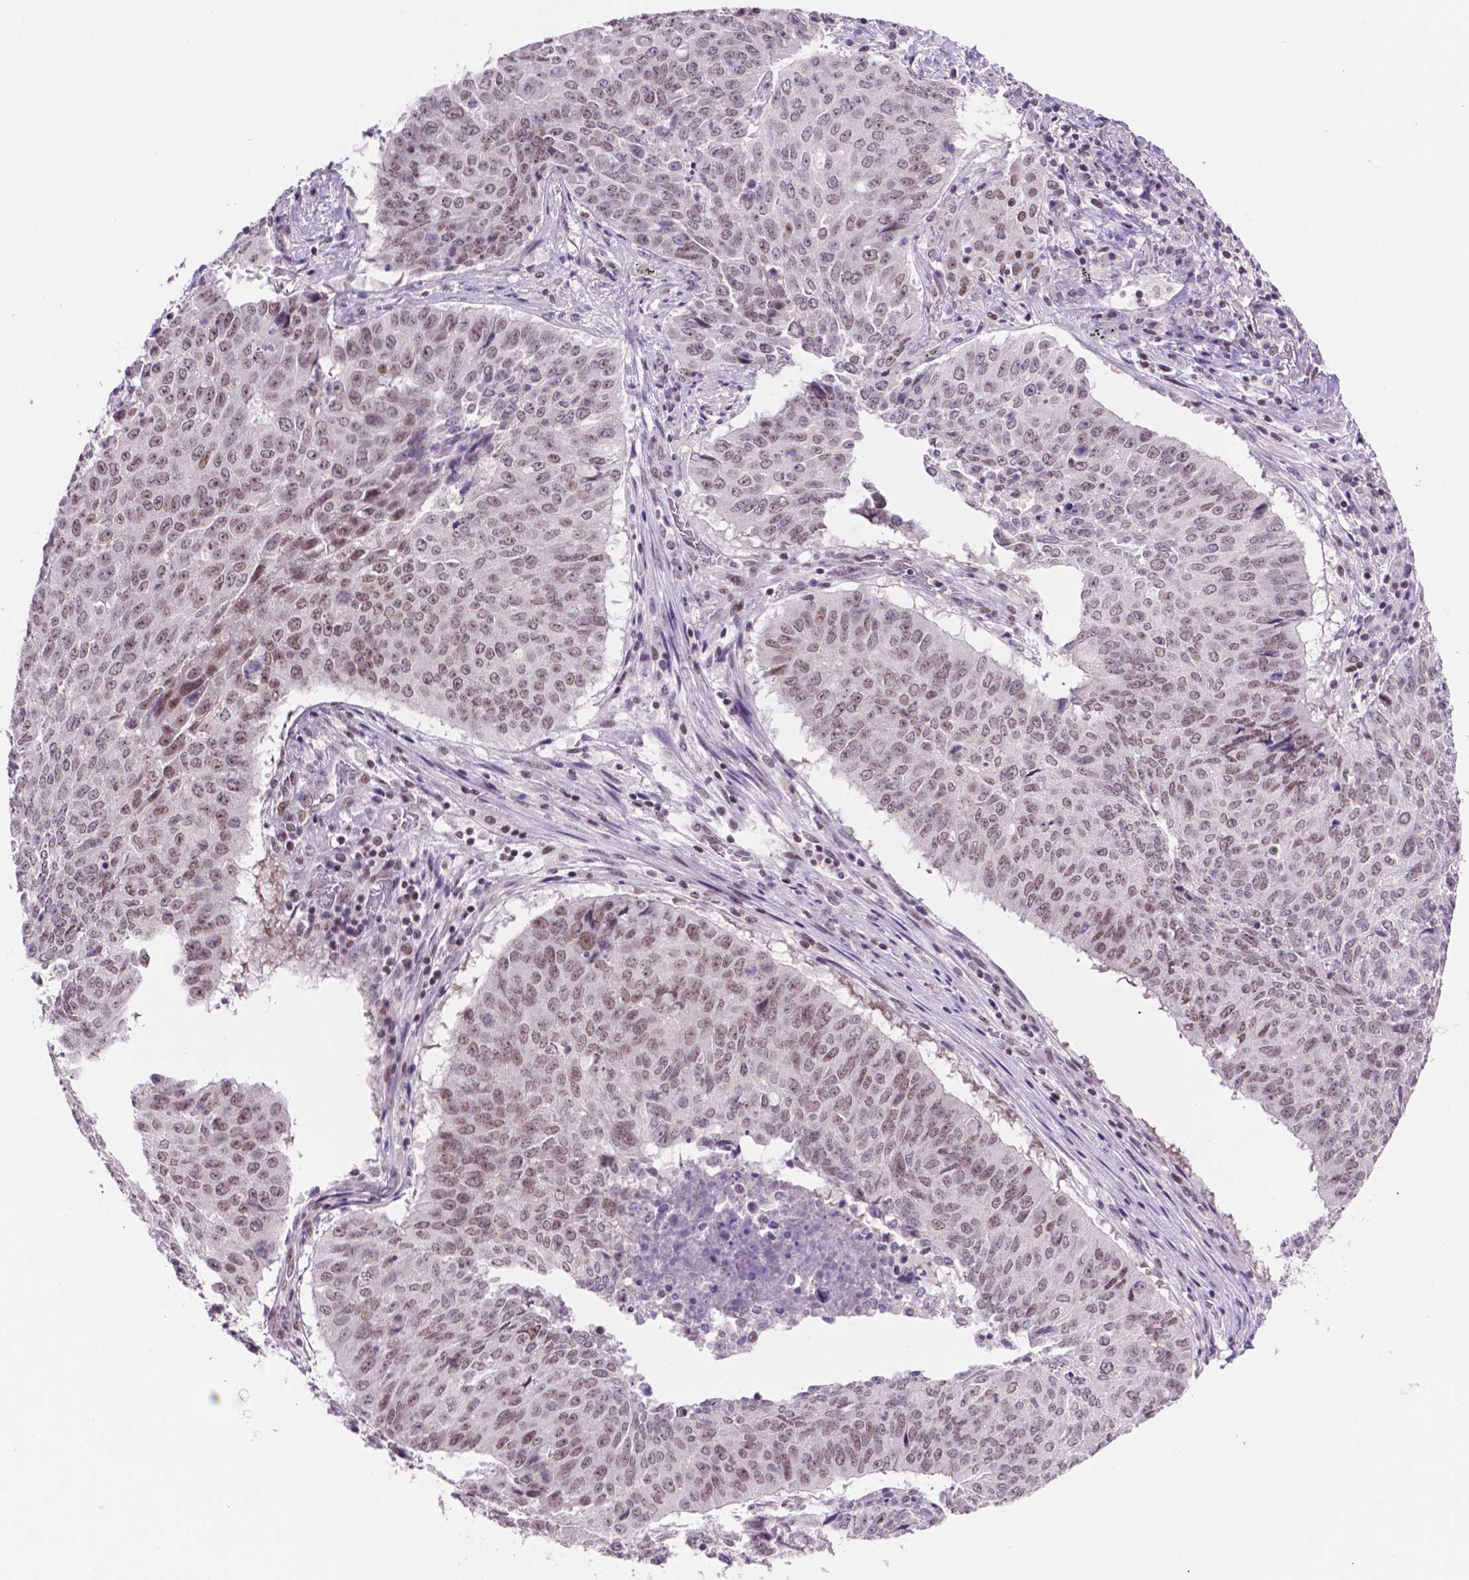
{"staining": {"intensity": "weak", "quantity": ">75%", "location": "nuclear"}, "tissue": "lung cancer", "cell_type": "Tumor cells", "image_type": "cancer", "snomed": [{"axis": "morphology", "description": "Normal tissue, NOS"}, {"axis": "morphology", "description": "Squamous cell carcinoma, NOS"}, {"axis": "topography", "description": "Bronchus"}, {"axis": "topography", "description": "Lung"}], "caption": "Lung cancer (squamous cell carcinoma) was stained to show a protein in brown. There is low levels of weak nuclear expression in approximately >75% of tumor cells.", "gene": "NCOR1", "patient": {"sex": "male", "age": 64}}